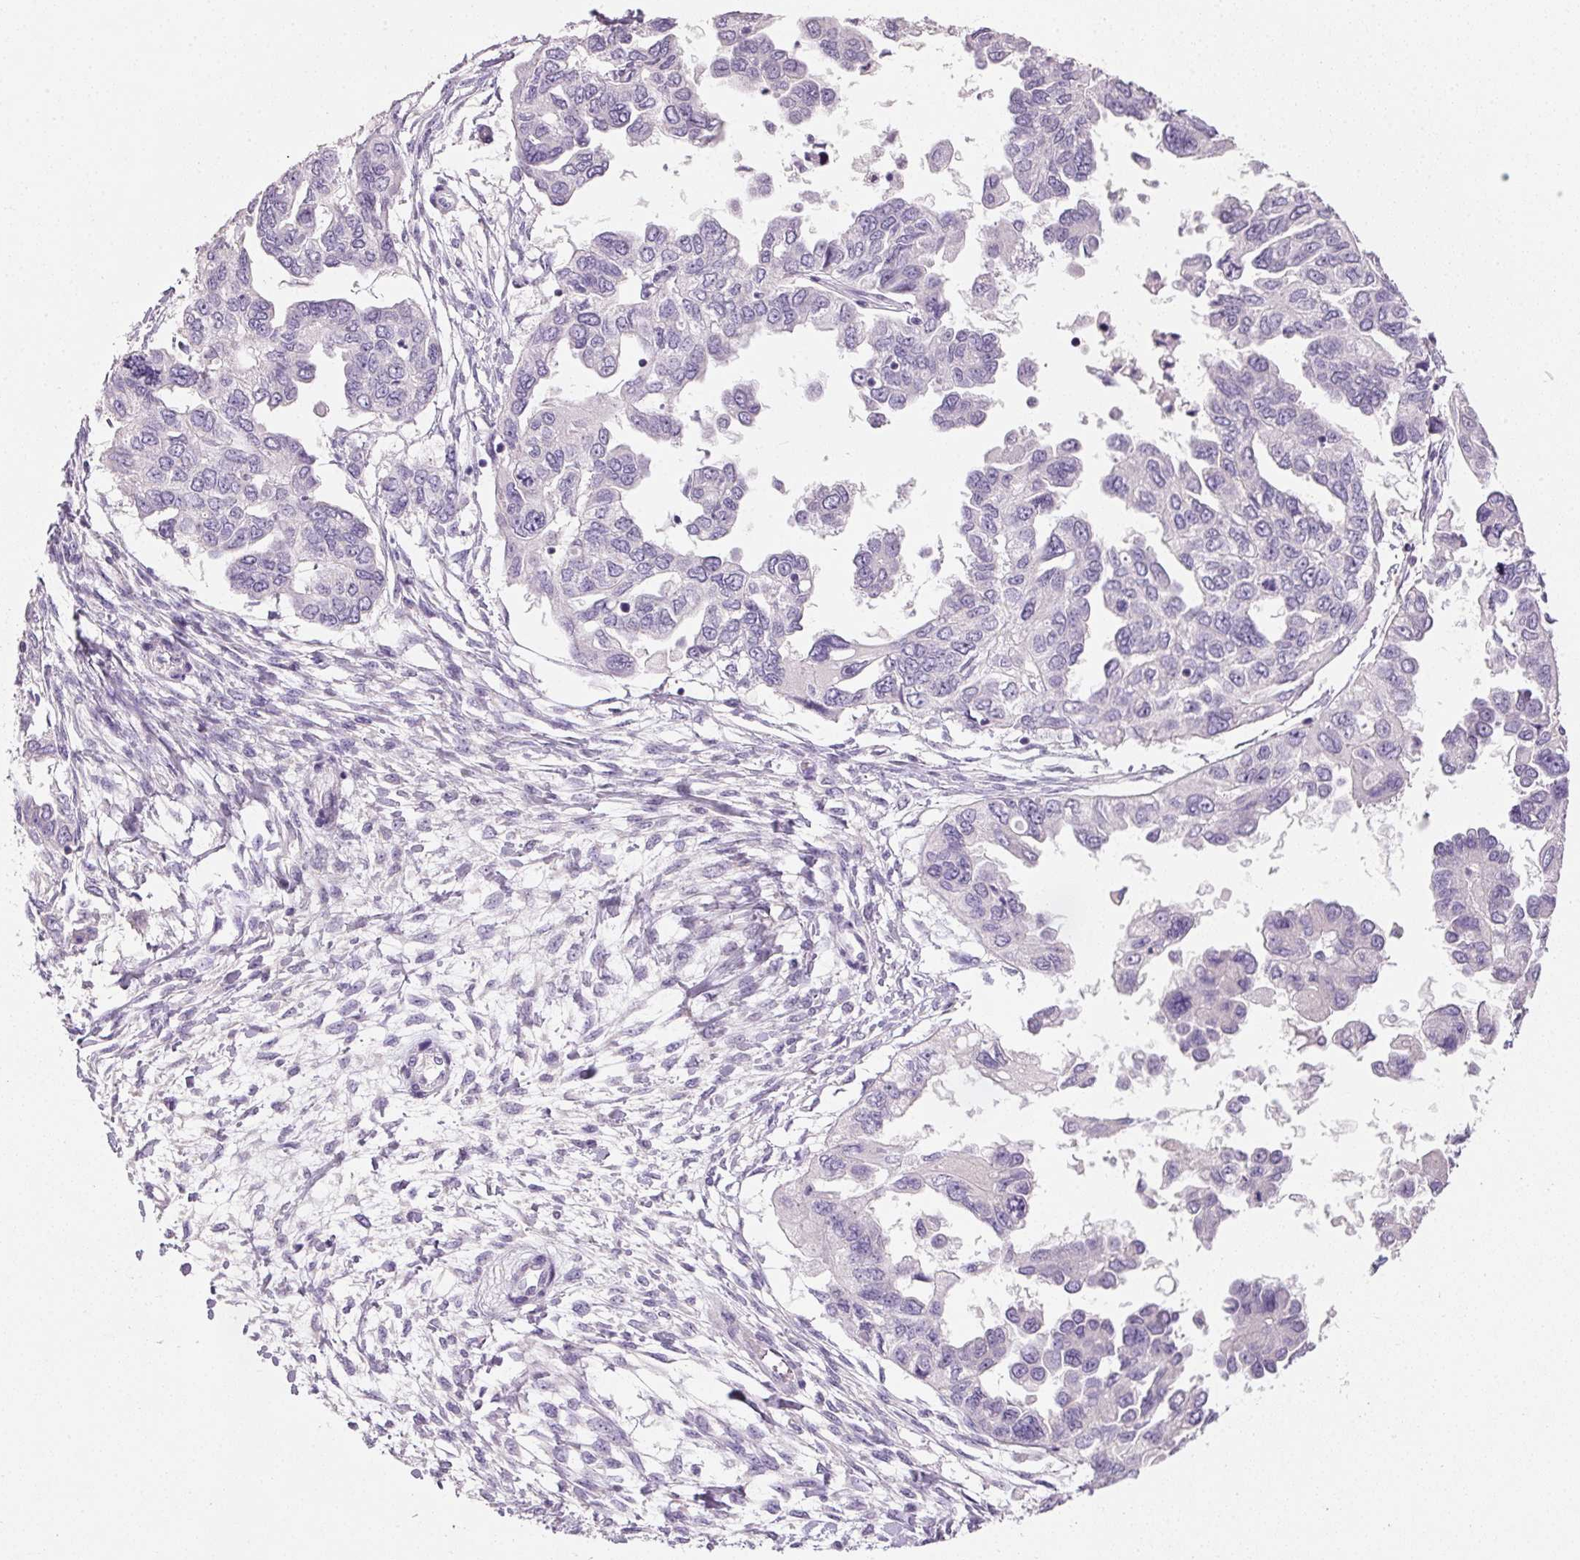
{"staining": {"intensity": "negative", "quantity": "none", "location": "none"}, "tissue": "ovarian cancer", "cell_type": "Tumor cells", "image_type": "cancer", "snomed": [{"axis": "morphology", "description": "Cystadenocarcinoma, serous, NOS"}, {"axis": "topography", "description": "Ovary"}], "caption": "This image is of serous cystadenocarcinoma (ovarian) stained with immunohistochemistry (IHC) to label a protein in brown with the nuclei are counter-stained blue. There is no positivity in tumor cells. (DAB IHC with hematoxylin counter stain).", "gene": "HSD17B1", "patient": {"sex": "female", "age": 53}}